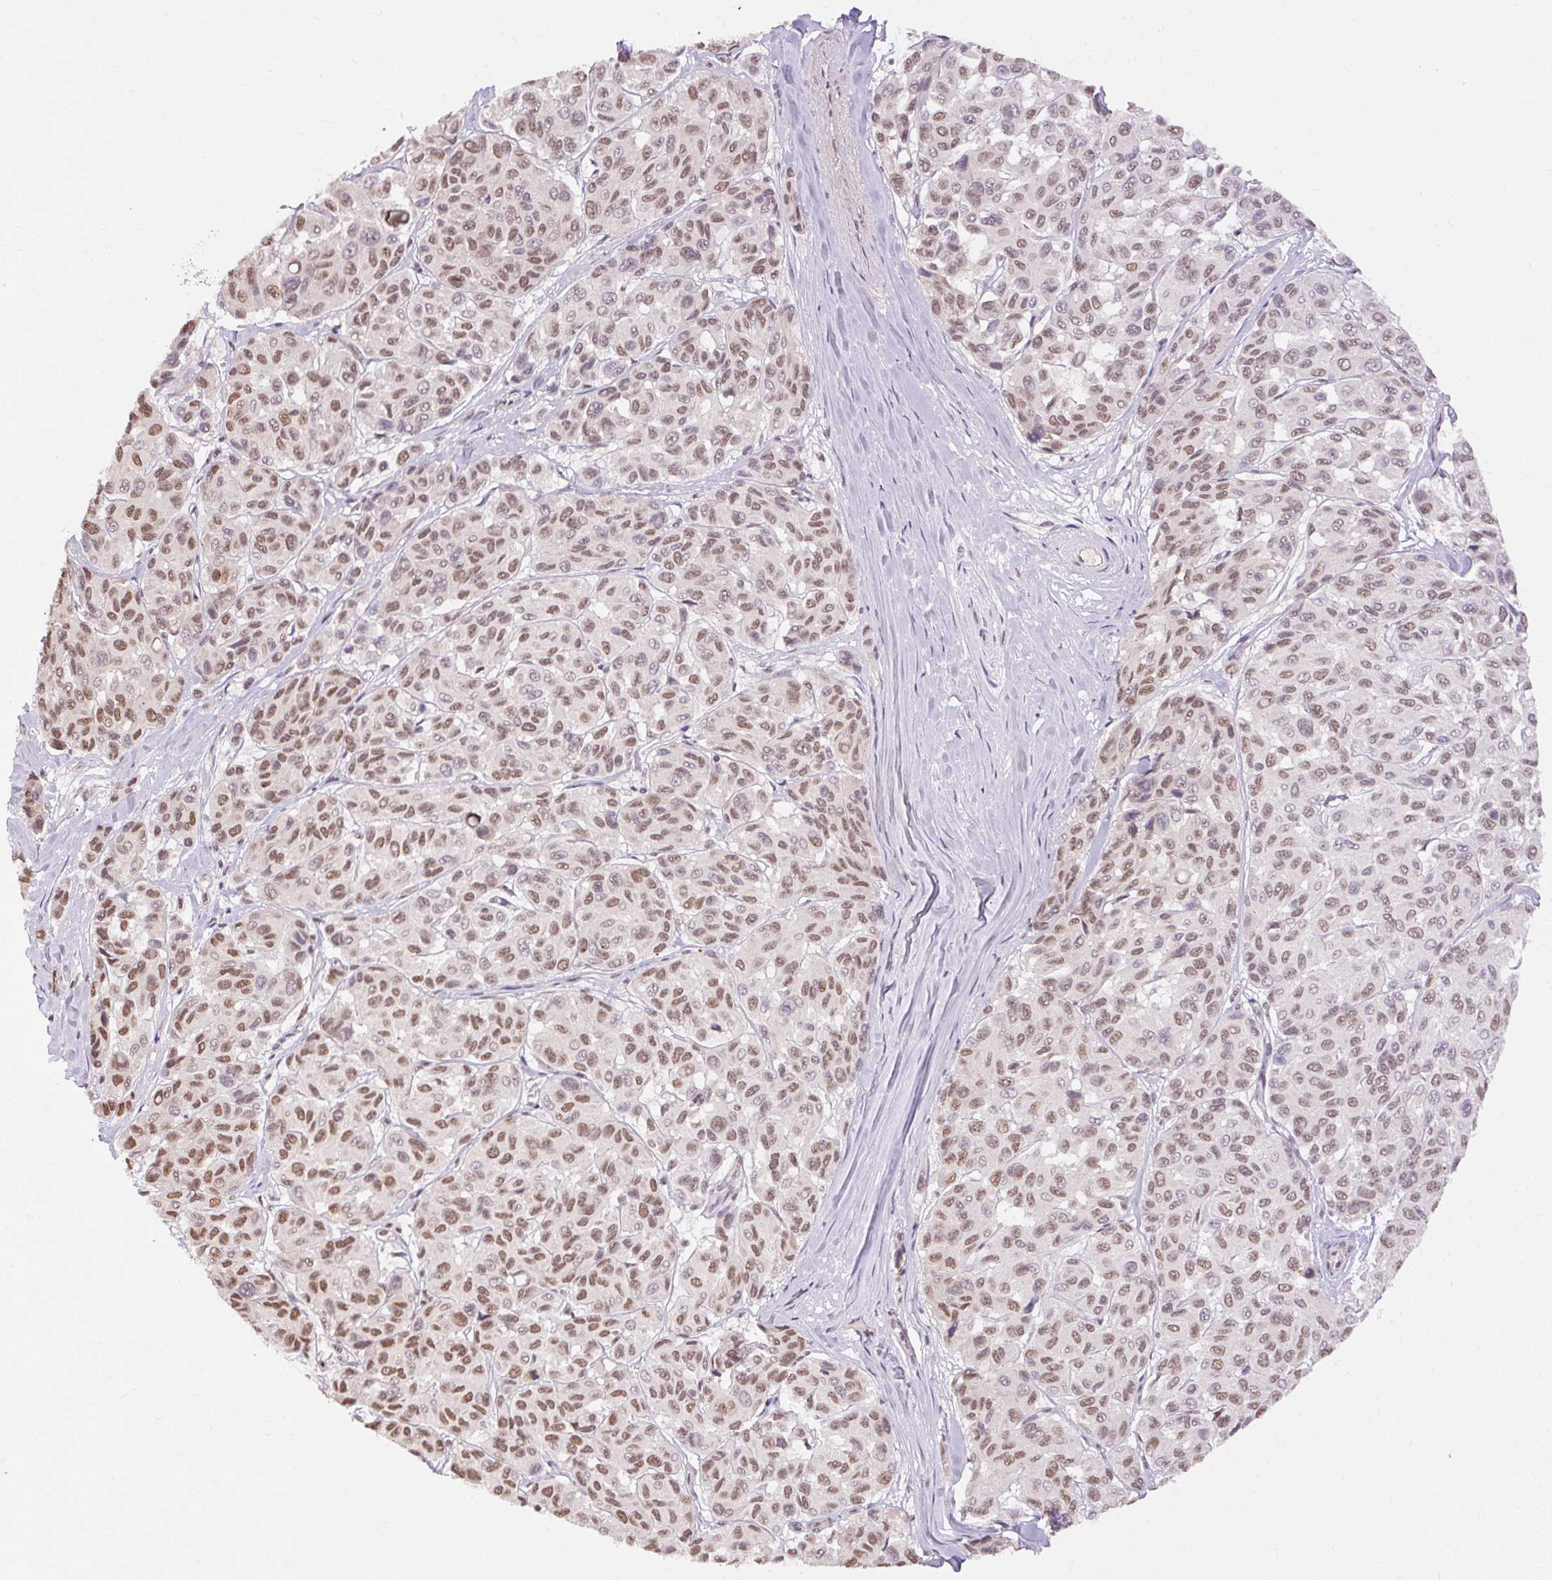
{"staining": {"intensity": "moderate", "quantity": ">75%", "location": "nuclear"}, "tissue": "melanoma", "cell_type": "Tumor cells", "image_type": "cancer", "snomed": [{"axis": "morphology", "description": "Malignant melanoma, NOS"}, {"axis": "topography", "description": "Skin"}], "caption": "High-magnification brightfield microscopy of melanoma stained with DAB (3,3'-diaminobenzidine) (brown) and counterstained with hematoxylin (blue). tumor cells exhibit moderate nuclear staining is appreciated in about>75% of cells.", "gene": "NPIPB12", "patient": {"sex": "female", "age": 66}}